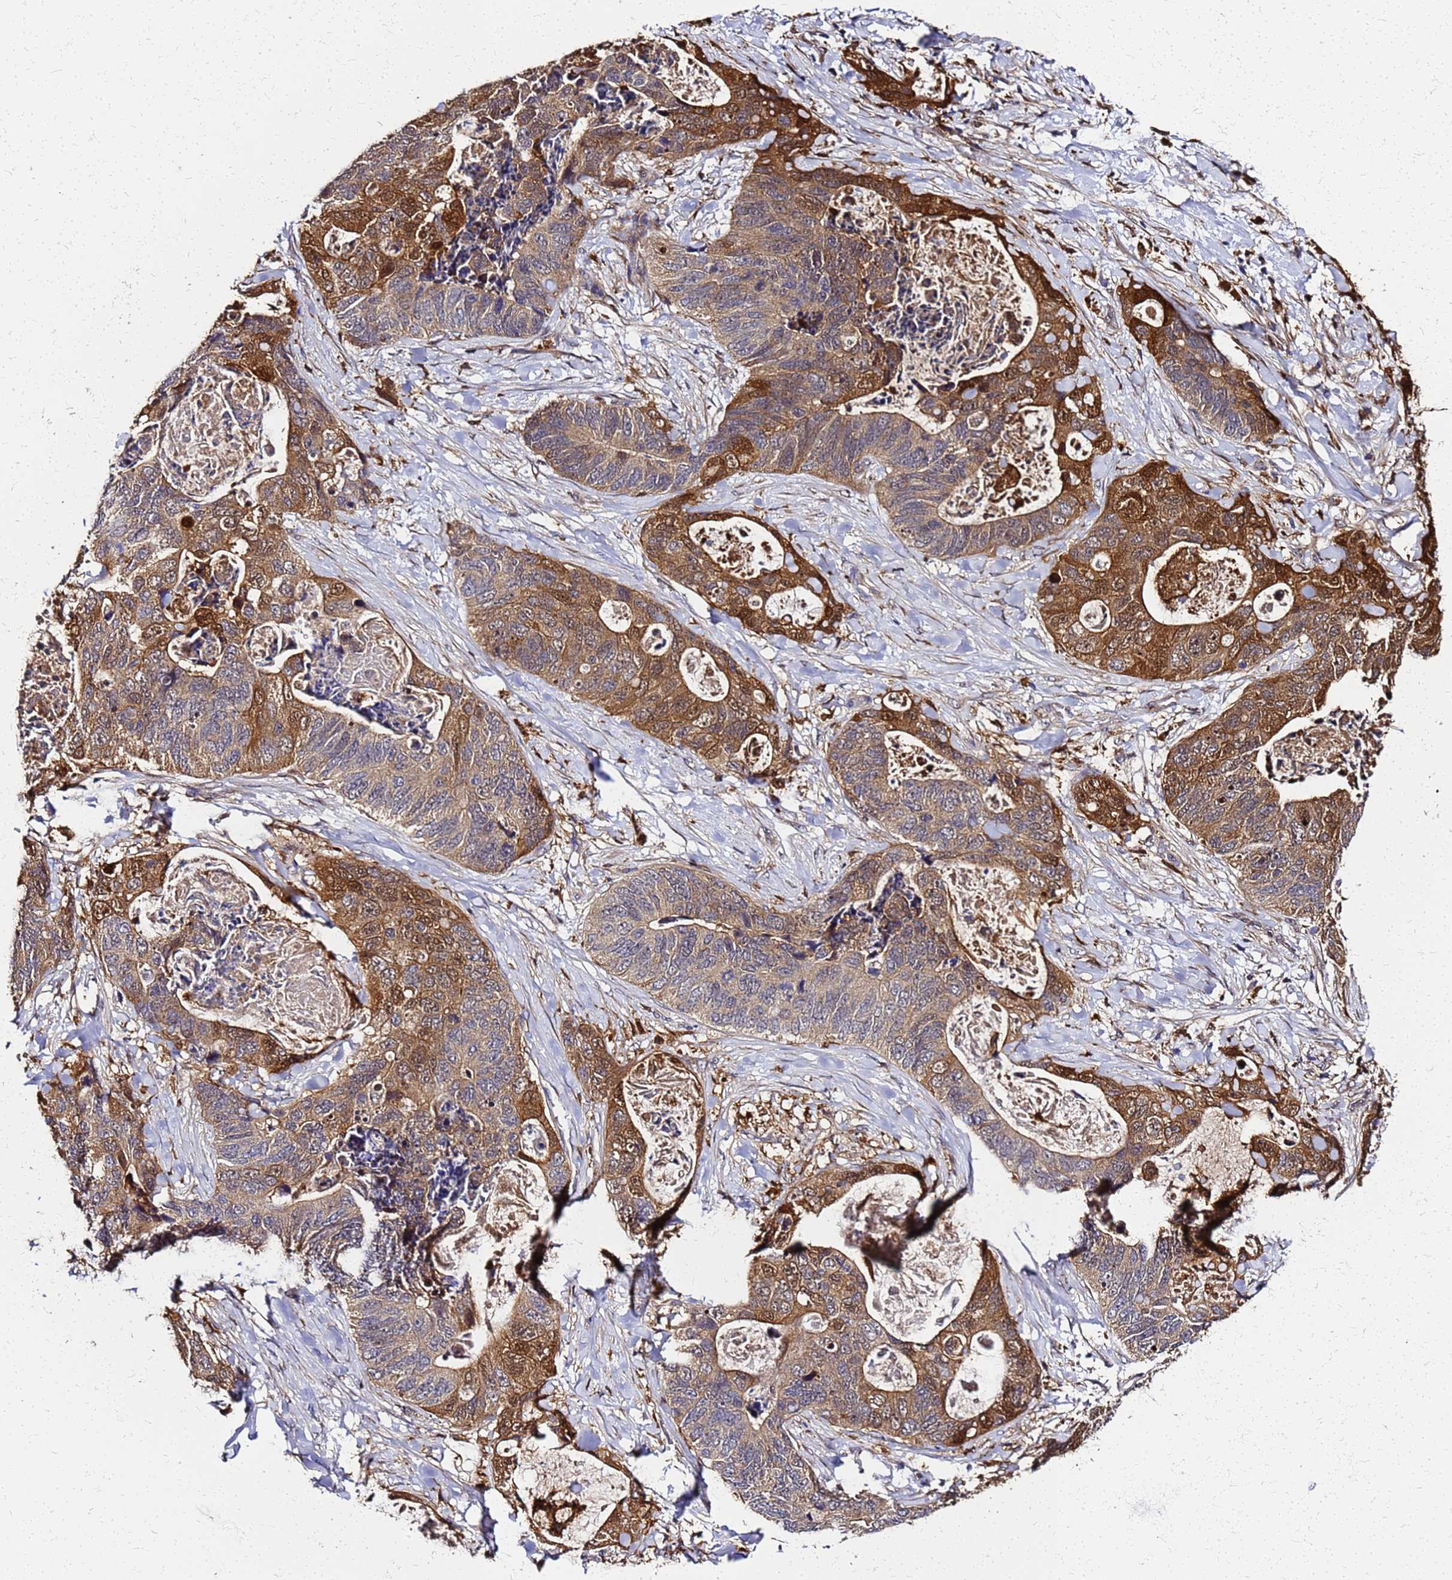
{"staining": {"intensity": "strong", "quantity": "25%-75%", "location": "cytoplasmic/membranous,nuclear"}, "tissue": "stomach cancer", "cell_type": "Tumor cells", "image_type": "cancer", "snomed": [{"axis": "morphology", "description": "Adenocarcinoma, NOS"}, {"axis": "topography", "description": "Stomach"}], "caption": "Protein staining shows strong cytoplasmic/membranous and nuclear staining in about 25%-75% of tumor cells in adenocarcinoma (stomach).", "gene": "S100A11", "patient": {"sex": "female", "age": 89}}